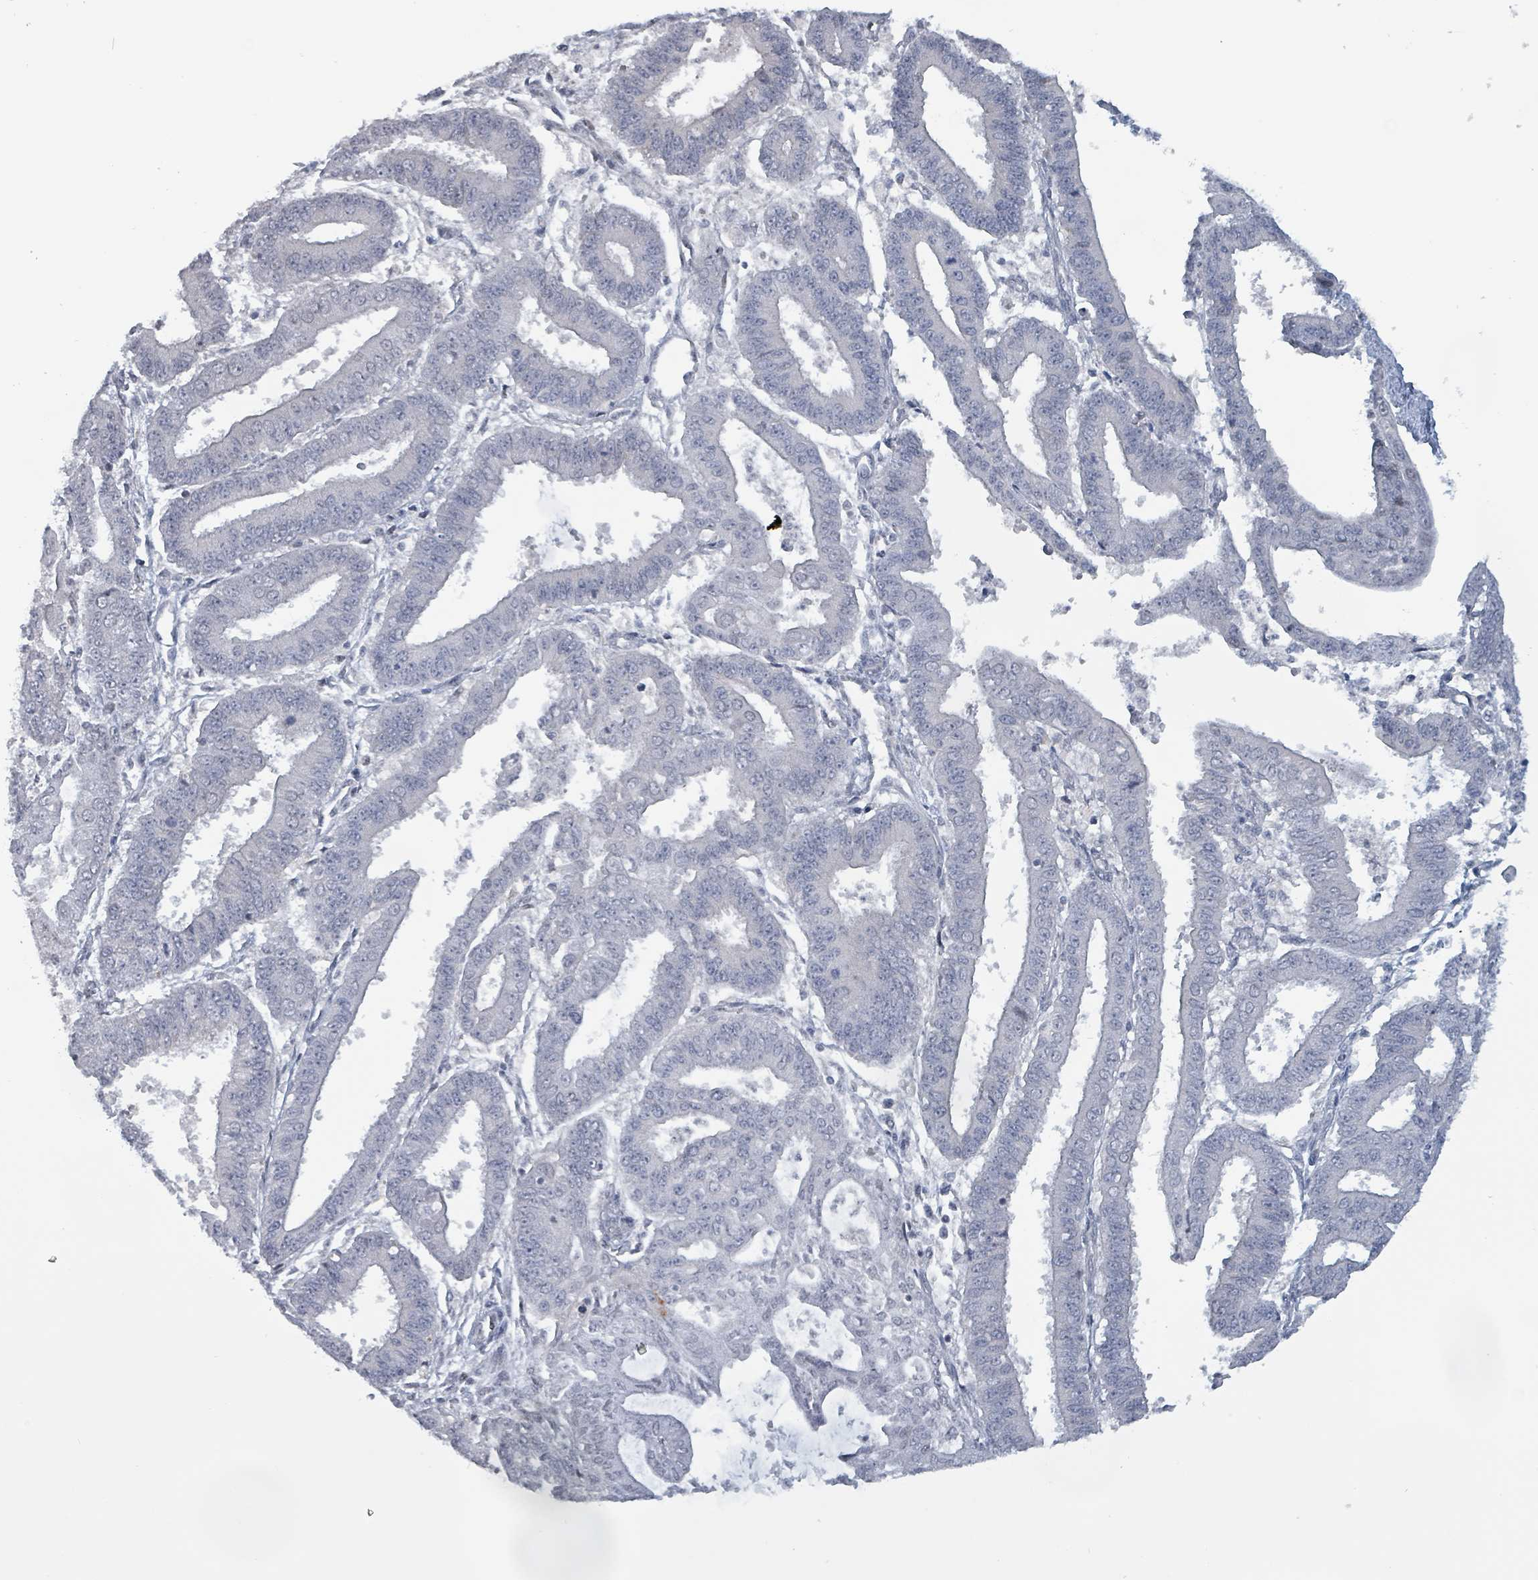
{"staining": {"intensity": "negative", "quantity": "none", "location": "none"}, "tissue": "endometrial cancer", "cell_type": "Tumor cells", "image_type": "cancer", "snomed": [{"axis": "morphology", "description": "Adenocarcinoma, NOS"}, {"axis": "topography", "description": "Endometrium"}], "caption": "The image exhibits no significant positivity in tumor cells of adenocarcinoma (endometrial). (Stains: DAB (3,3'-diaminobenzidine) immunohistochemistry (IHC) with hematoxylin counter stain, Microscopy: brightfield microscopy at high magnification).", "gene": "BIVM", "patient": {"sex": "female", "age": 73}}